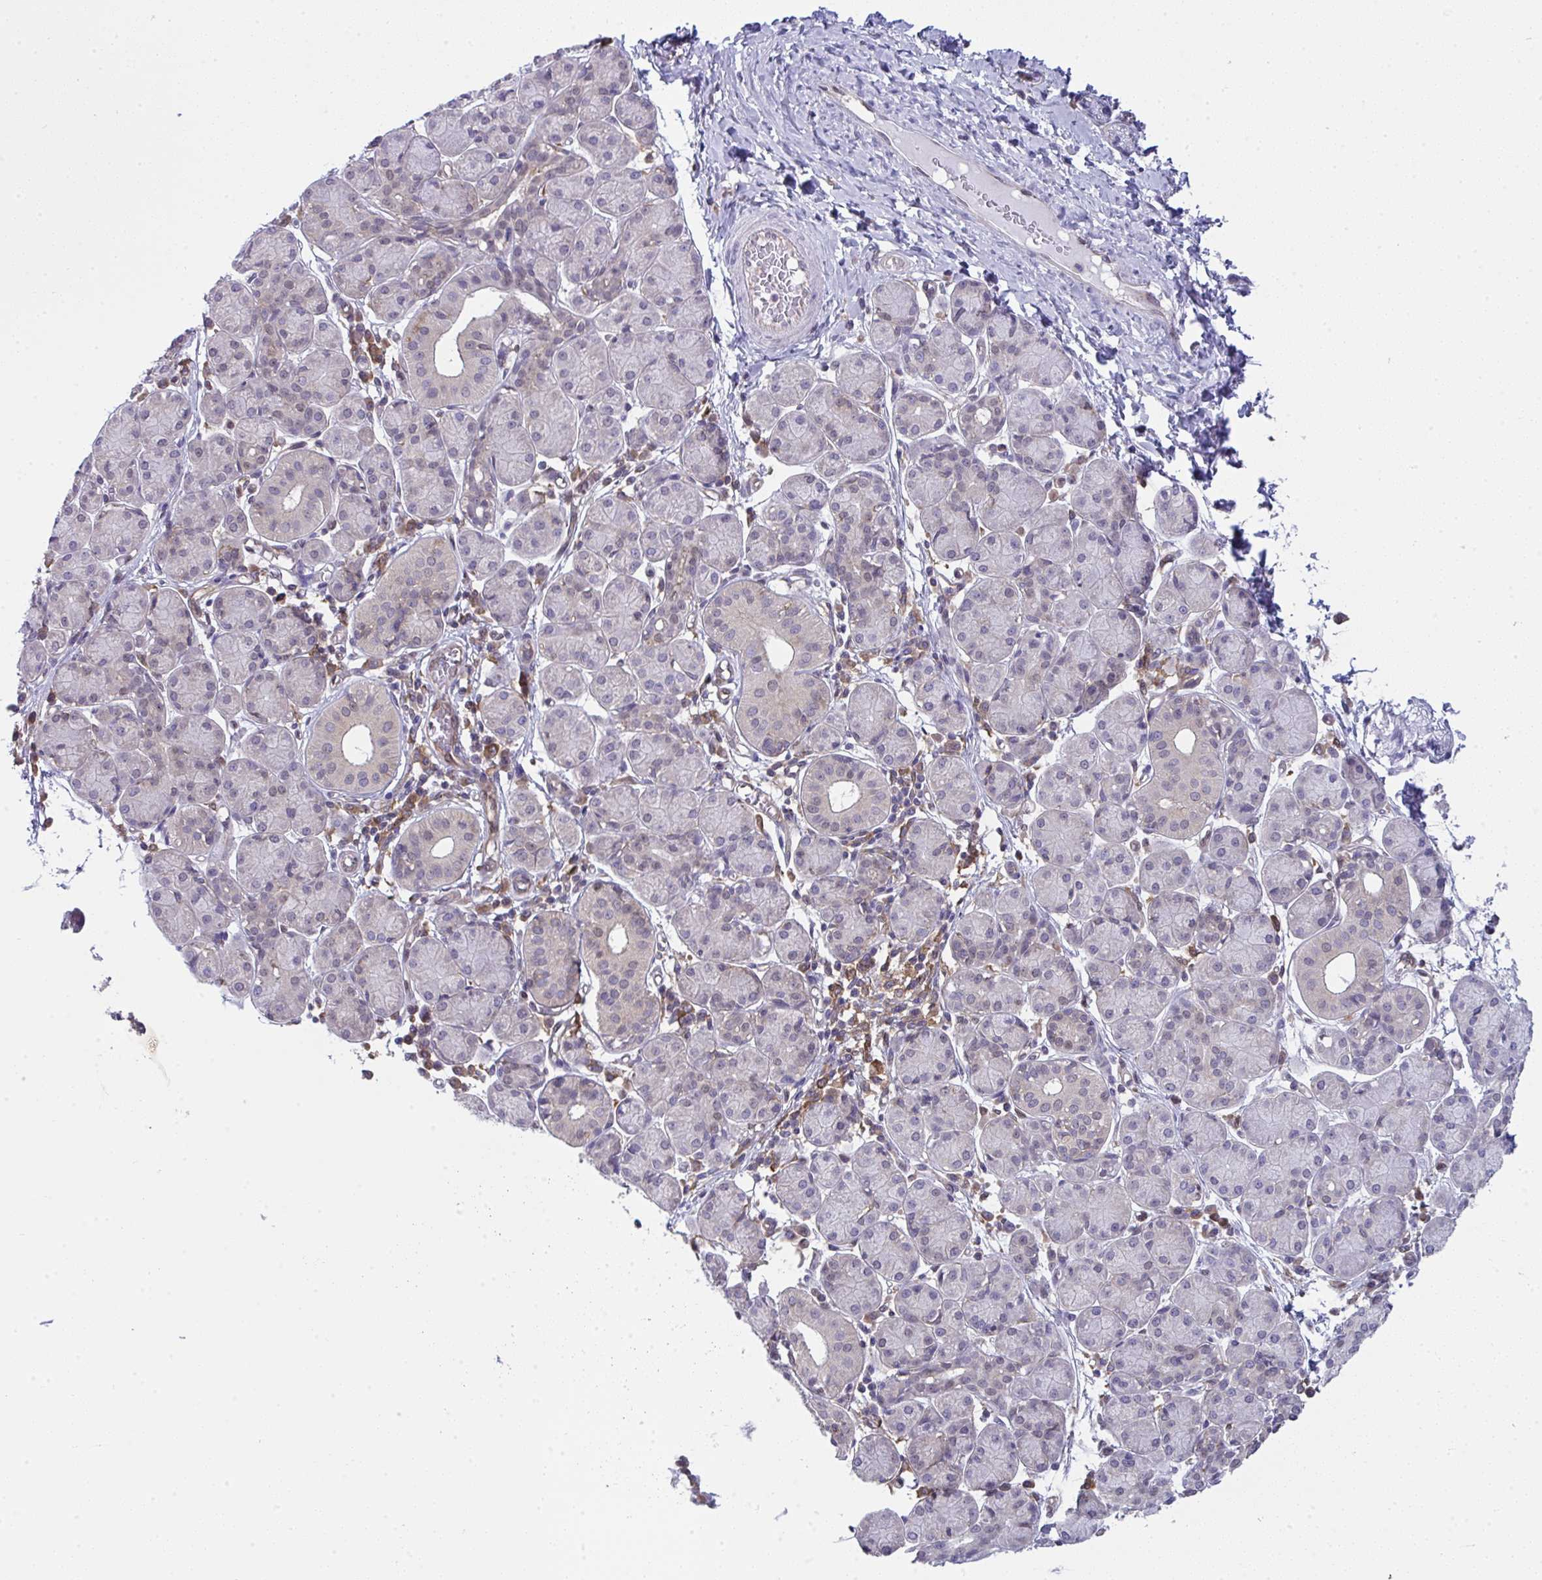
{"staining": {"intensity": "negative", "quantity": "none", "location": "none"}, "tissue": "salivary gland", "cell_type": "Glandular cells", "image_type": "normal", "snomed": [{"axis": "morphology", "description": "Normal tissue, NOS"}, {"axis": "morphology", "description": "Inflammation, NOS"}, {"axis": "topography", "description": "Lymph node"}, {"axis": "topography", "description": "Salivary gland"}], "caption": "Immunohistochemical staining of benign salivary gland displays no significant positivity in glandular cells. (DAB immunohistochemistry (IHC), high magnification).", "gene": "ALDH16A1", "patient": {"sex": "male", "age": 3}}